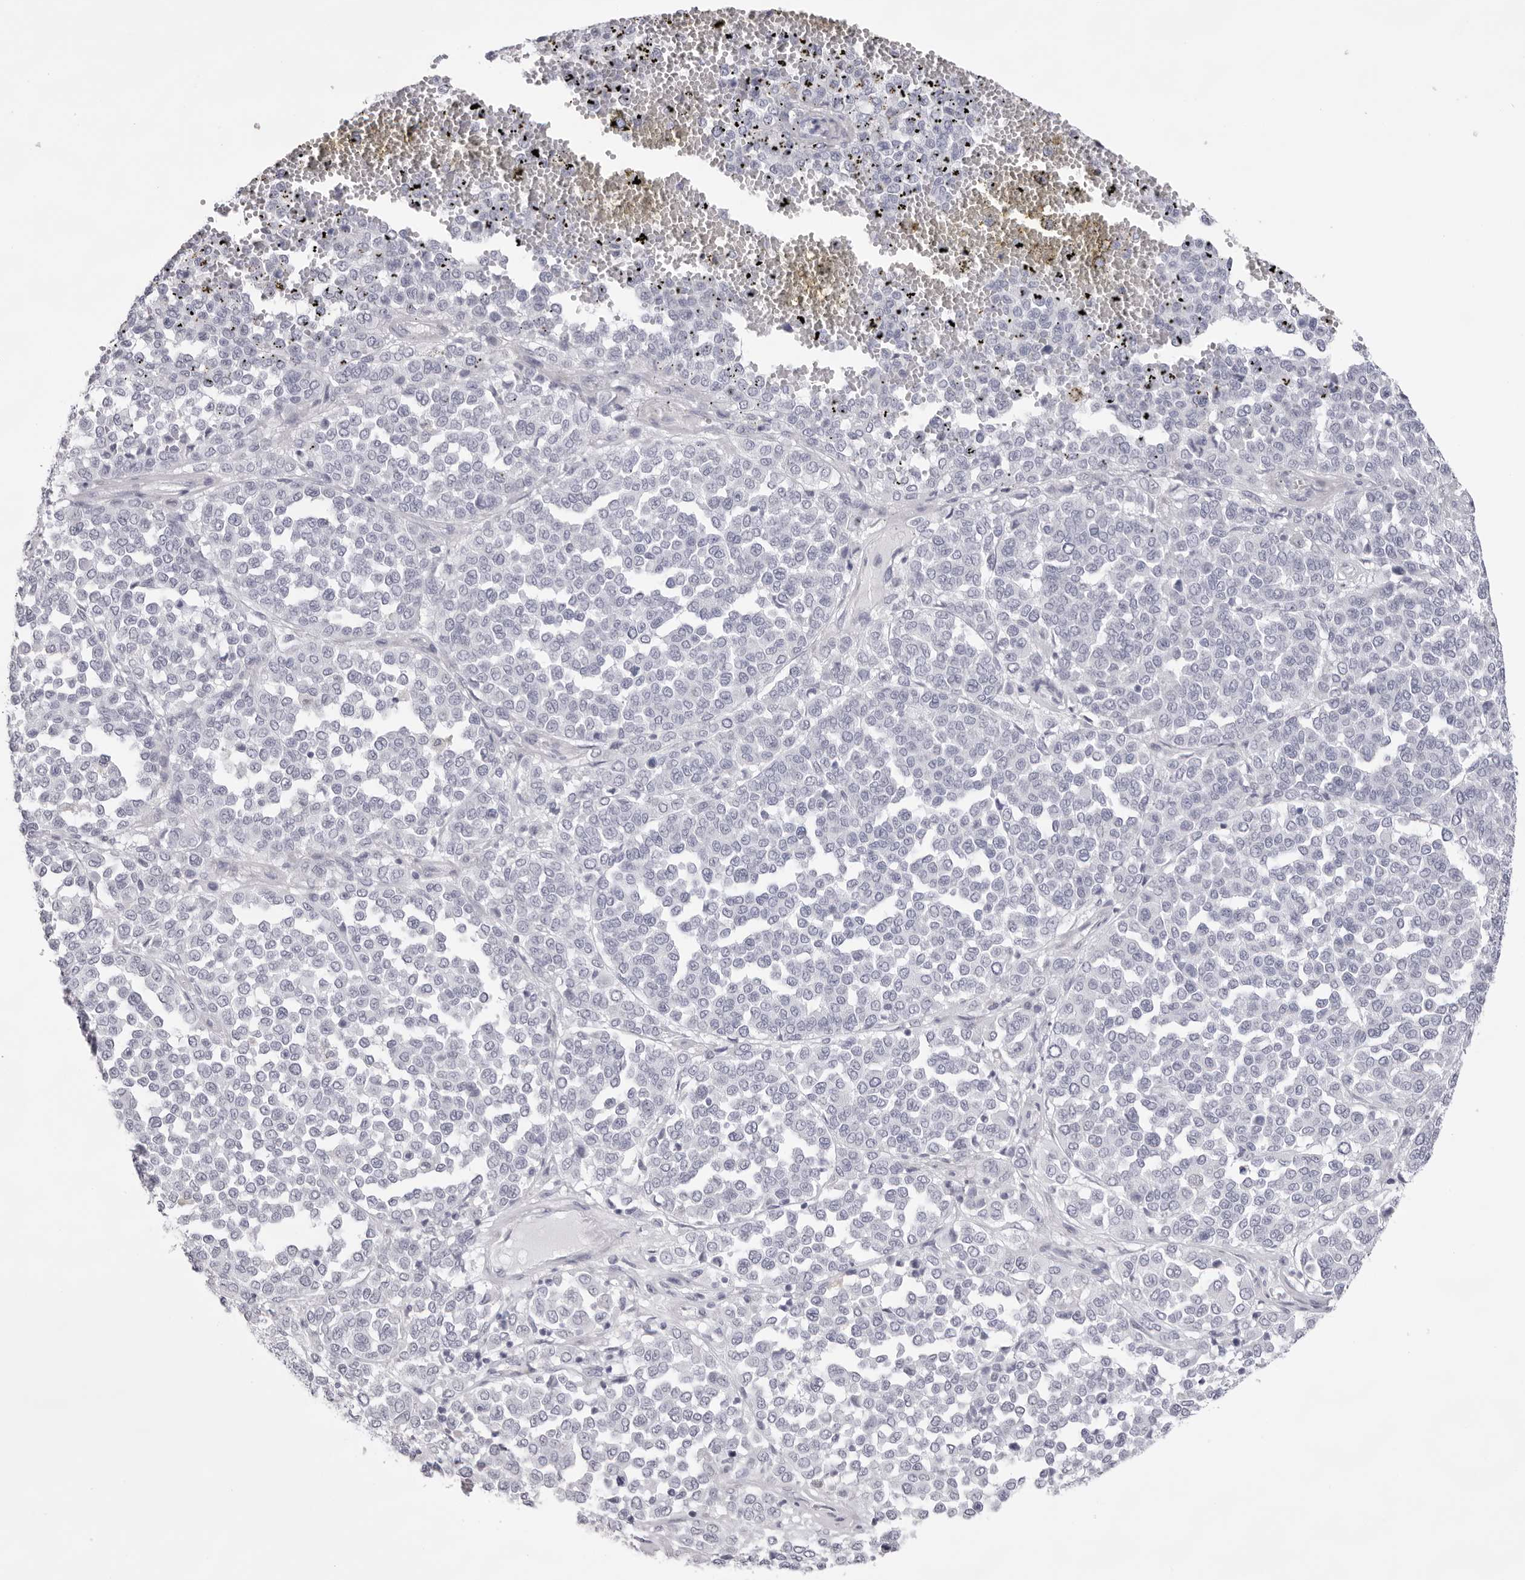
{"staining": {"intensity": "negative", "quantity": "none", "location": "none"}, "tissue": "melanoma", "cell_type": "Tumor cells", "image_type": "cancer", "snomed": [{"axis": "morphology", "description": "Malignant melanoma, Metastatic site"}, {"axis": "topography", "description": "Pancreas"}], "caption": "Tumor cells show no significant protein staining in melanoma.", "gene": "SMIM2", "patient": {"sex": "female", "age": 30}}